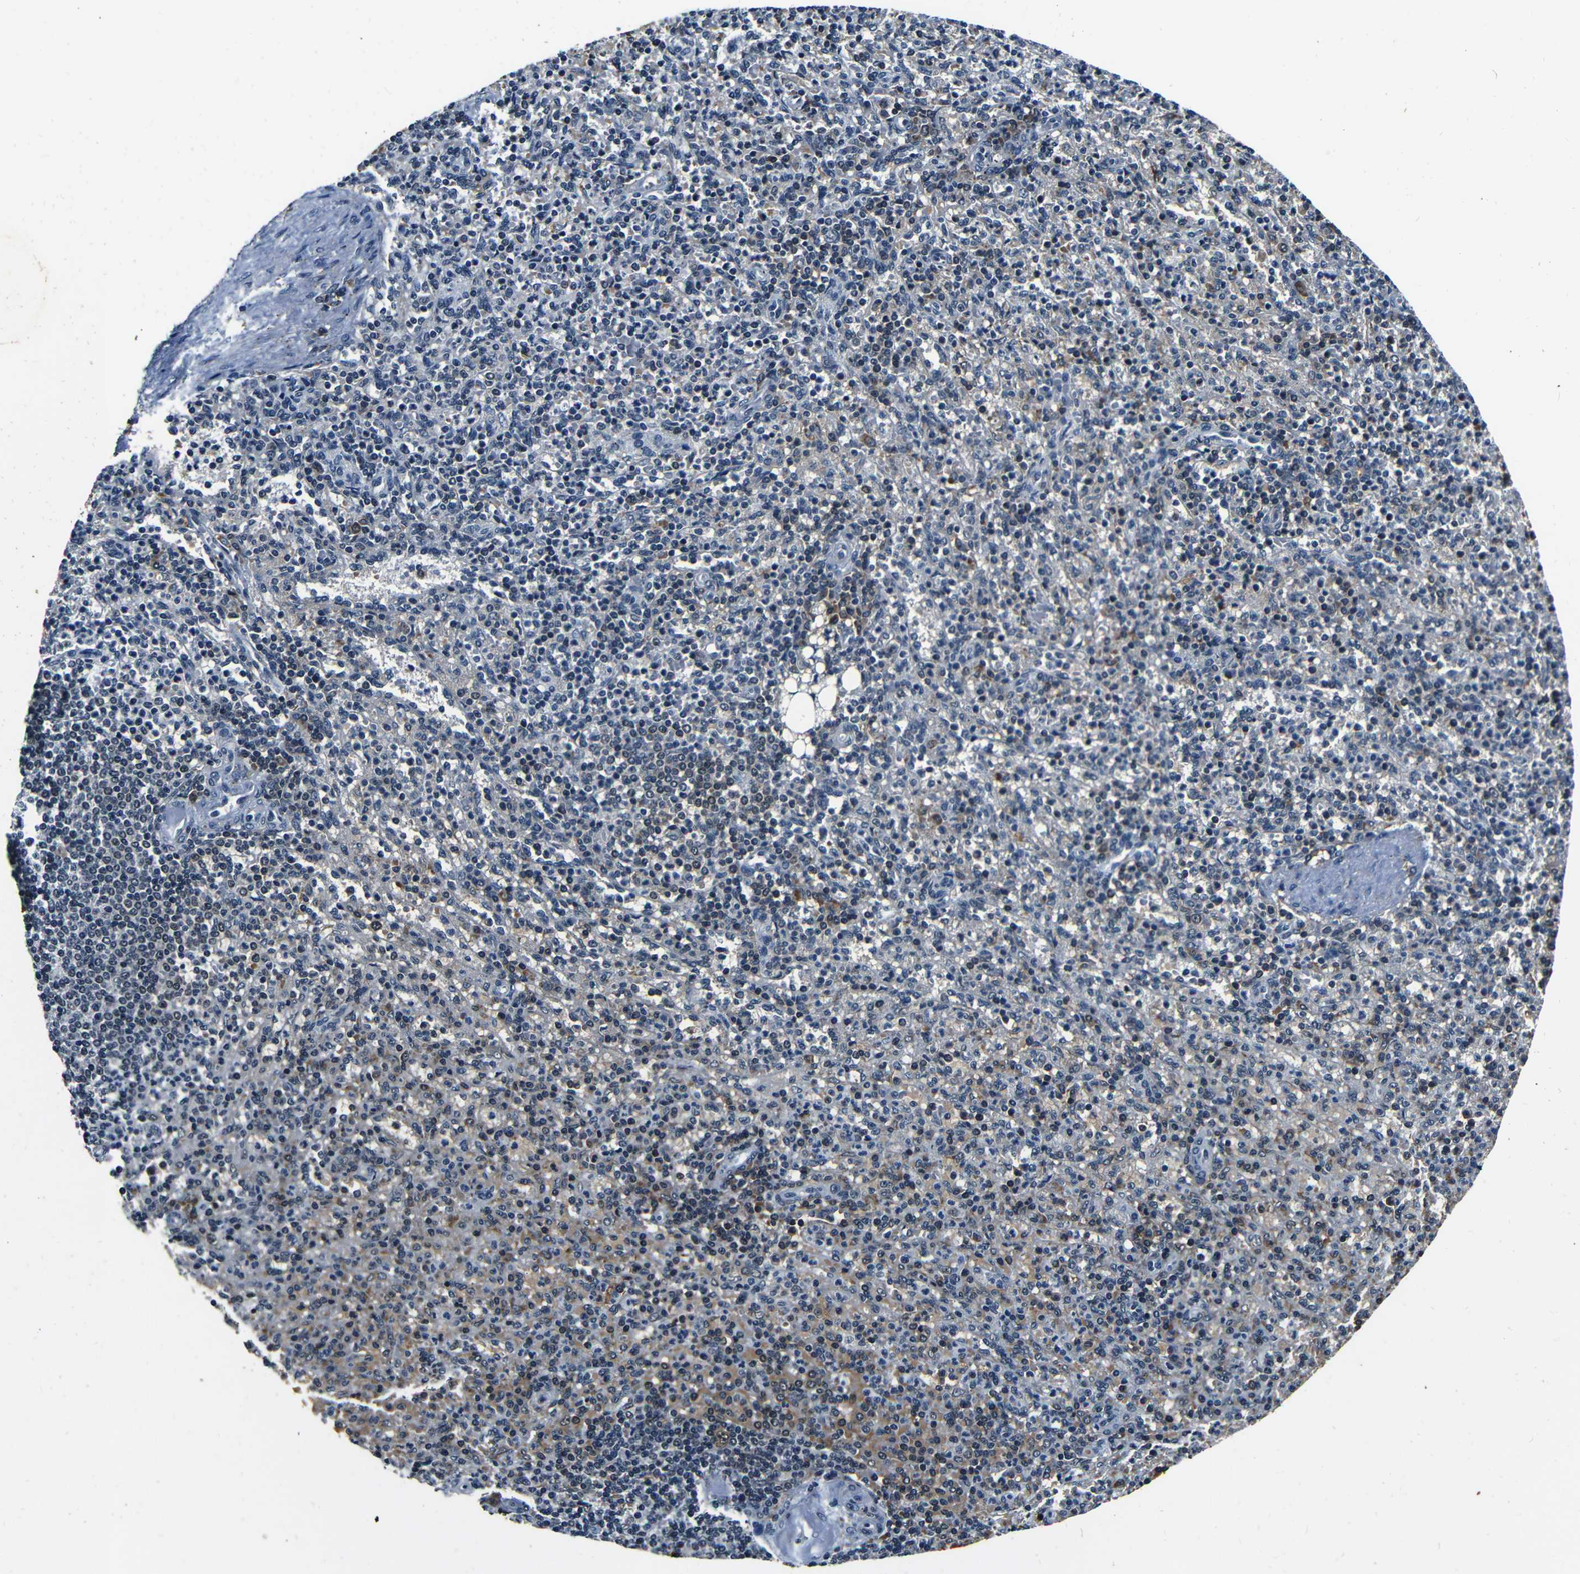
{"staining": {"intensity": "moderate", "quantity": "25%-75%", "location": "cytoplasmic/membranous,nuclear"}, "tissue": "spleen", "cell_type": "Cells in red pulp", "image_type": "normal", "snomed": [{"axis": "morphology", "description": "Normal tissue, NOS"}, {"axis": "topography", "description": "Spleen"}], "caption": "The immunohistochemical stain labels moderate cytoplasmic/membranous,nuclear staining in cells in red pulp of unremarkable spleen.", "gene": "FOXD4L1", "patient": {"sex": "female", "age": 74}}